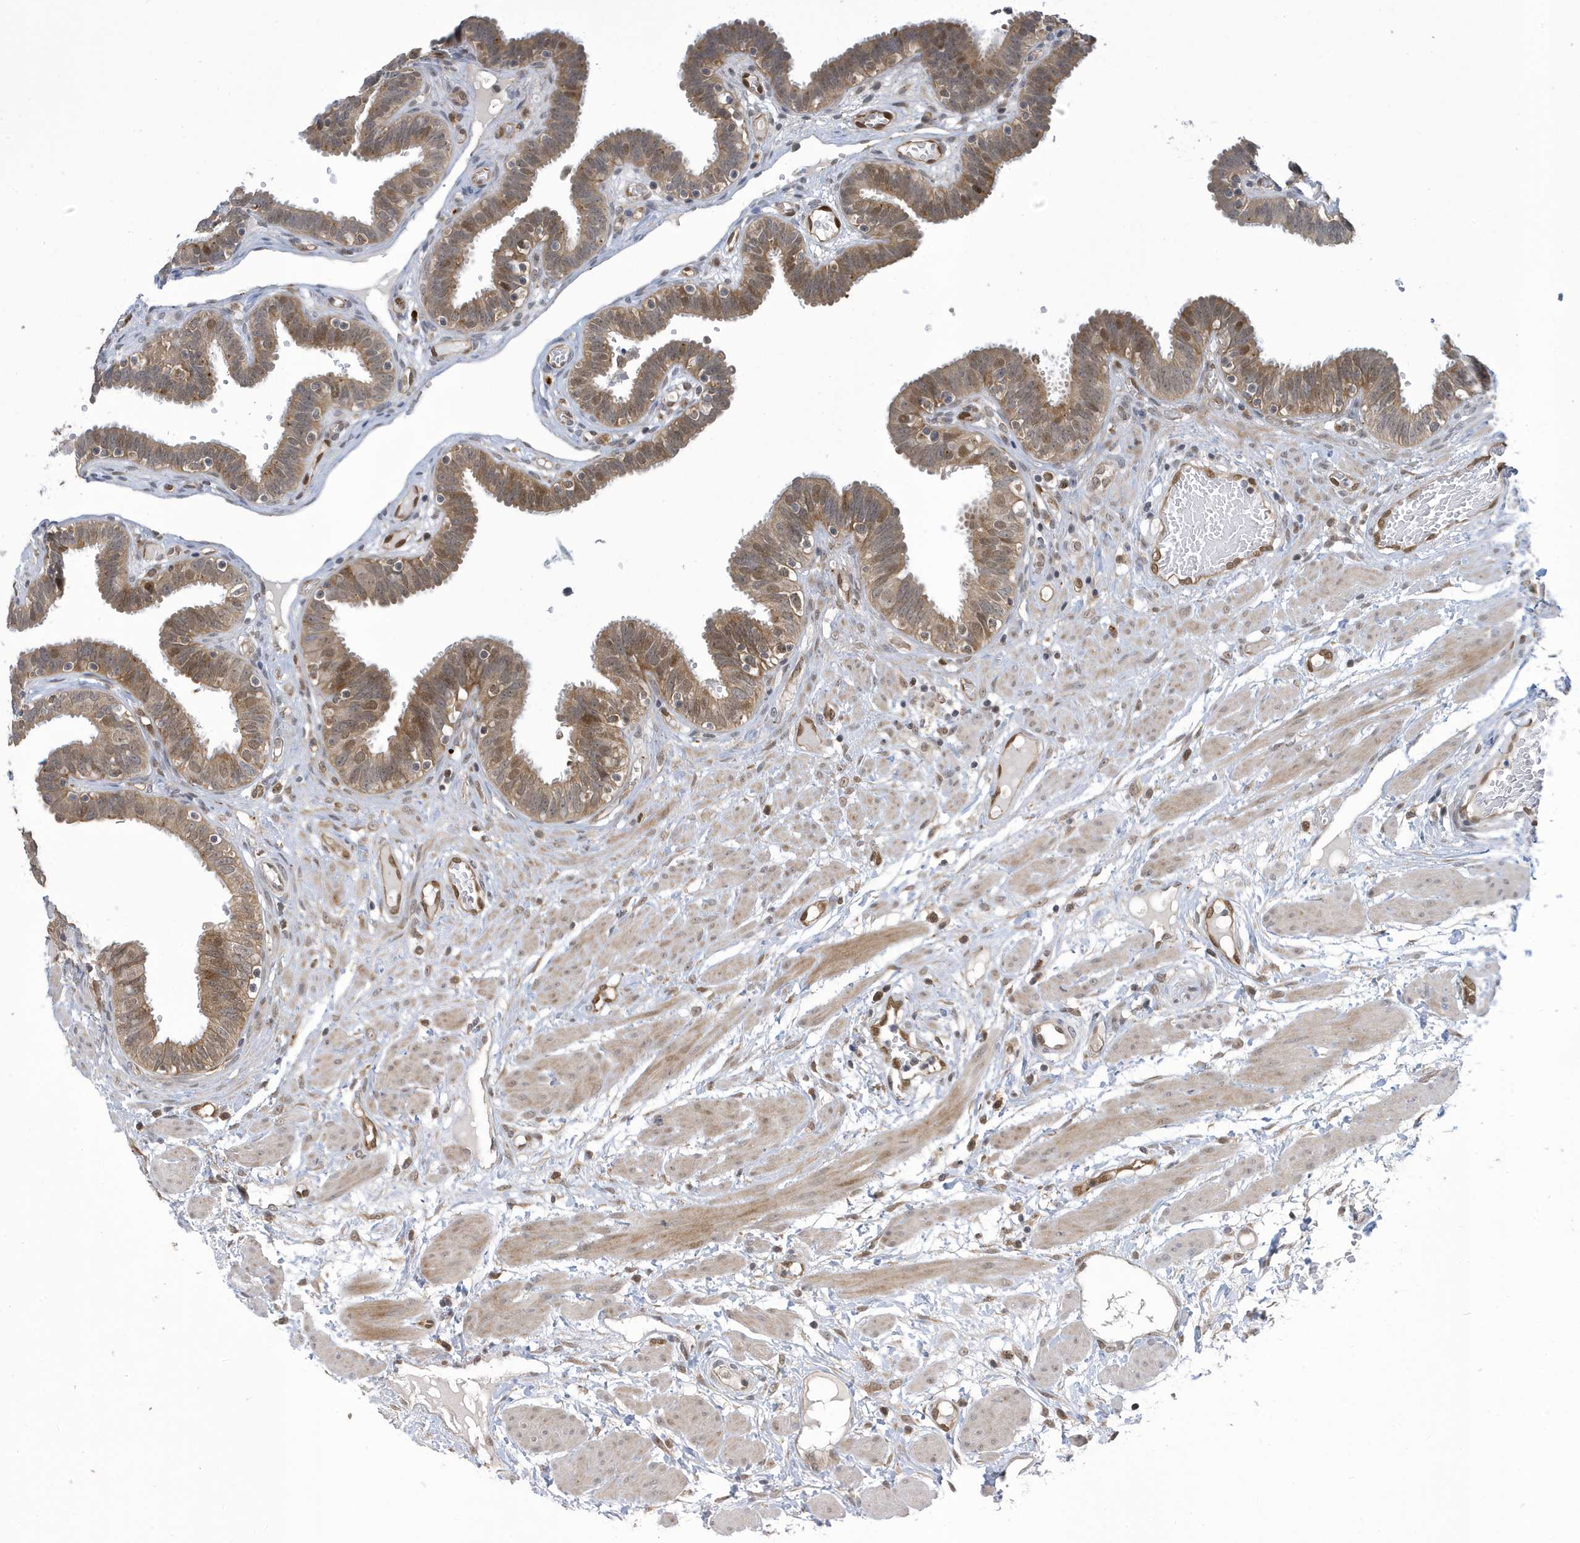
{"staining": {"intensity": "moderate", "quantity": "<25%", "location": "cytoplasmic/membranous,nuclear"}, "tissue": "fallopian tube", "cell_type": "Glandular cells", "image_type": "normal", "snomed": [{"axis": "morphology", "description": "Normal tissue, NOS"}, {"axis": "topography", "description": "Fallopian tube"}, {"axis": "topography", "description": "Placenta"}], "caption": "The histopathology image exhibits immunohistochemical staining of normal fallopian tube. There is moderate cytoplasmic/membranous,nuclear staining is seen in approximately <25% of glandular cells. The staining is performed using DAB brown chromogen to label protein expression. The nuclei are counter-stained blue using hematoxylin.", "gene": "NCOA7", "patient": {"sex": "female", "age": 32}}